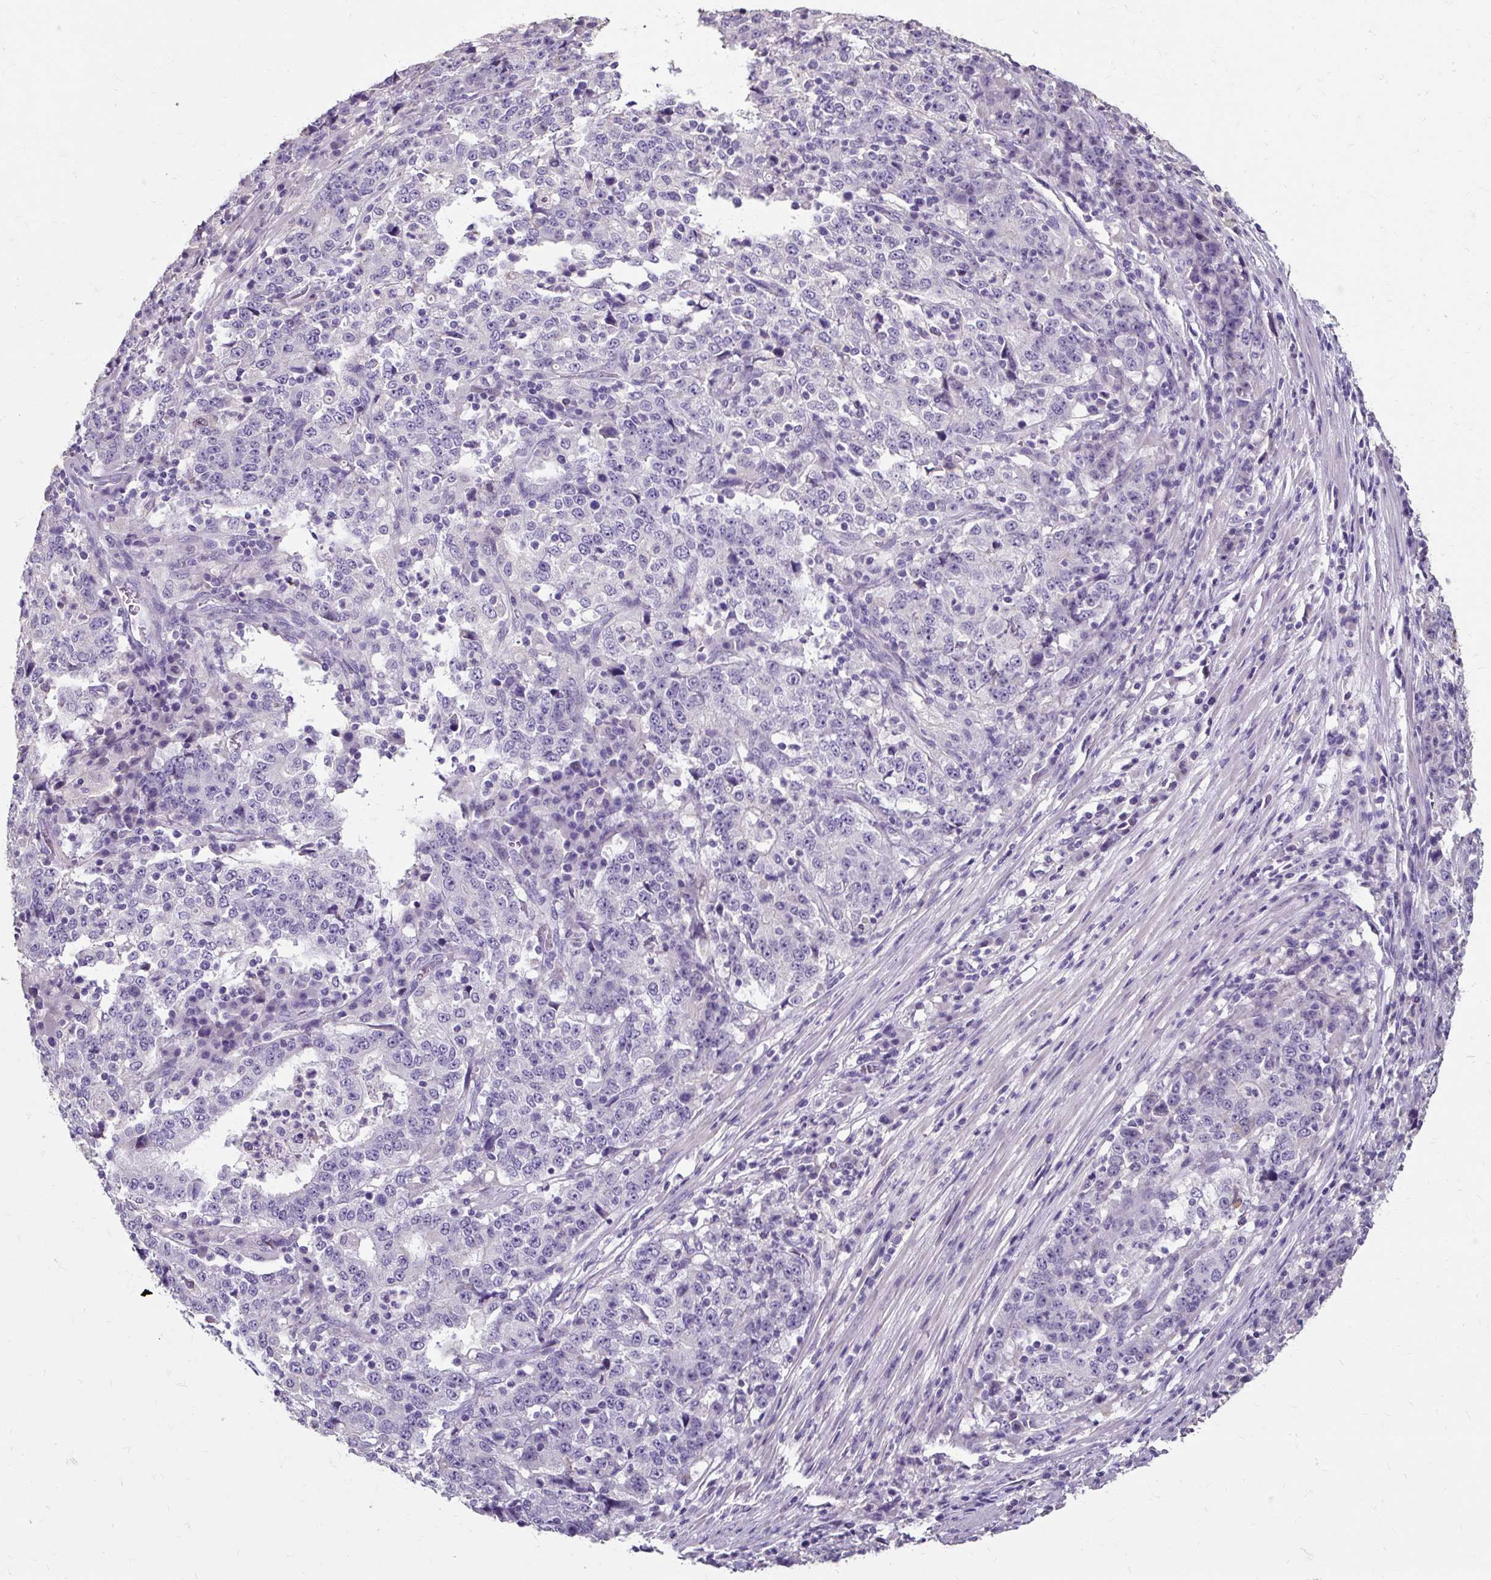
{"staining": {"intensity": "negative", "quantity": "none", "location": "none"}, "tissue": "stomach cancer", "cell_type": "Tumor cells", "image_type": "cancer", "snomed": [{"axis": "morphology", "description": "Adenocarcinoma, NOS"}, {"axis": "topography", "description": "Stomach"}], "caption": "There is no significant expression in tumor cells of stomach cancer.", "gene": "KLHL24", "patient": {"sex": "male", "age": 59}}